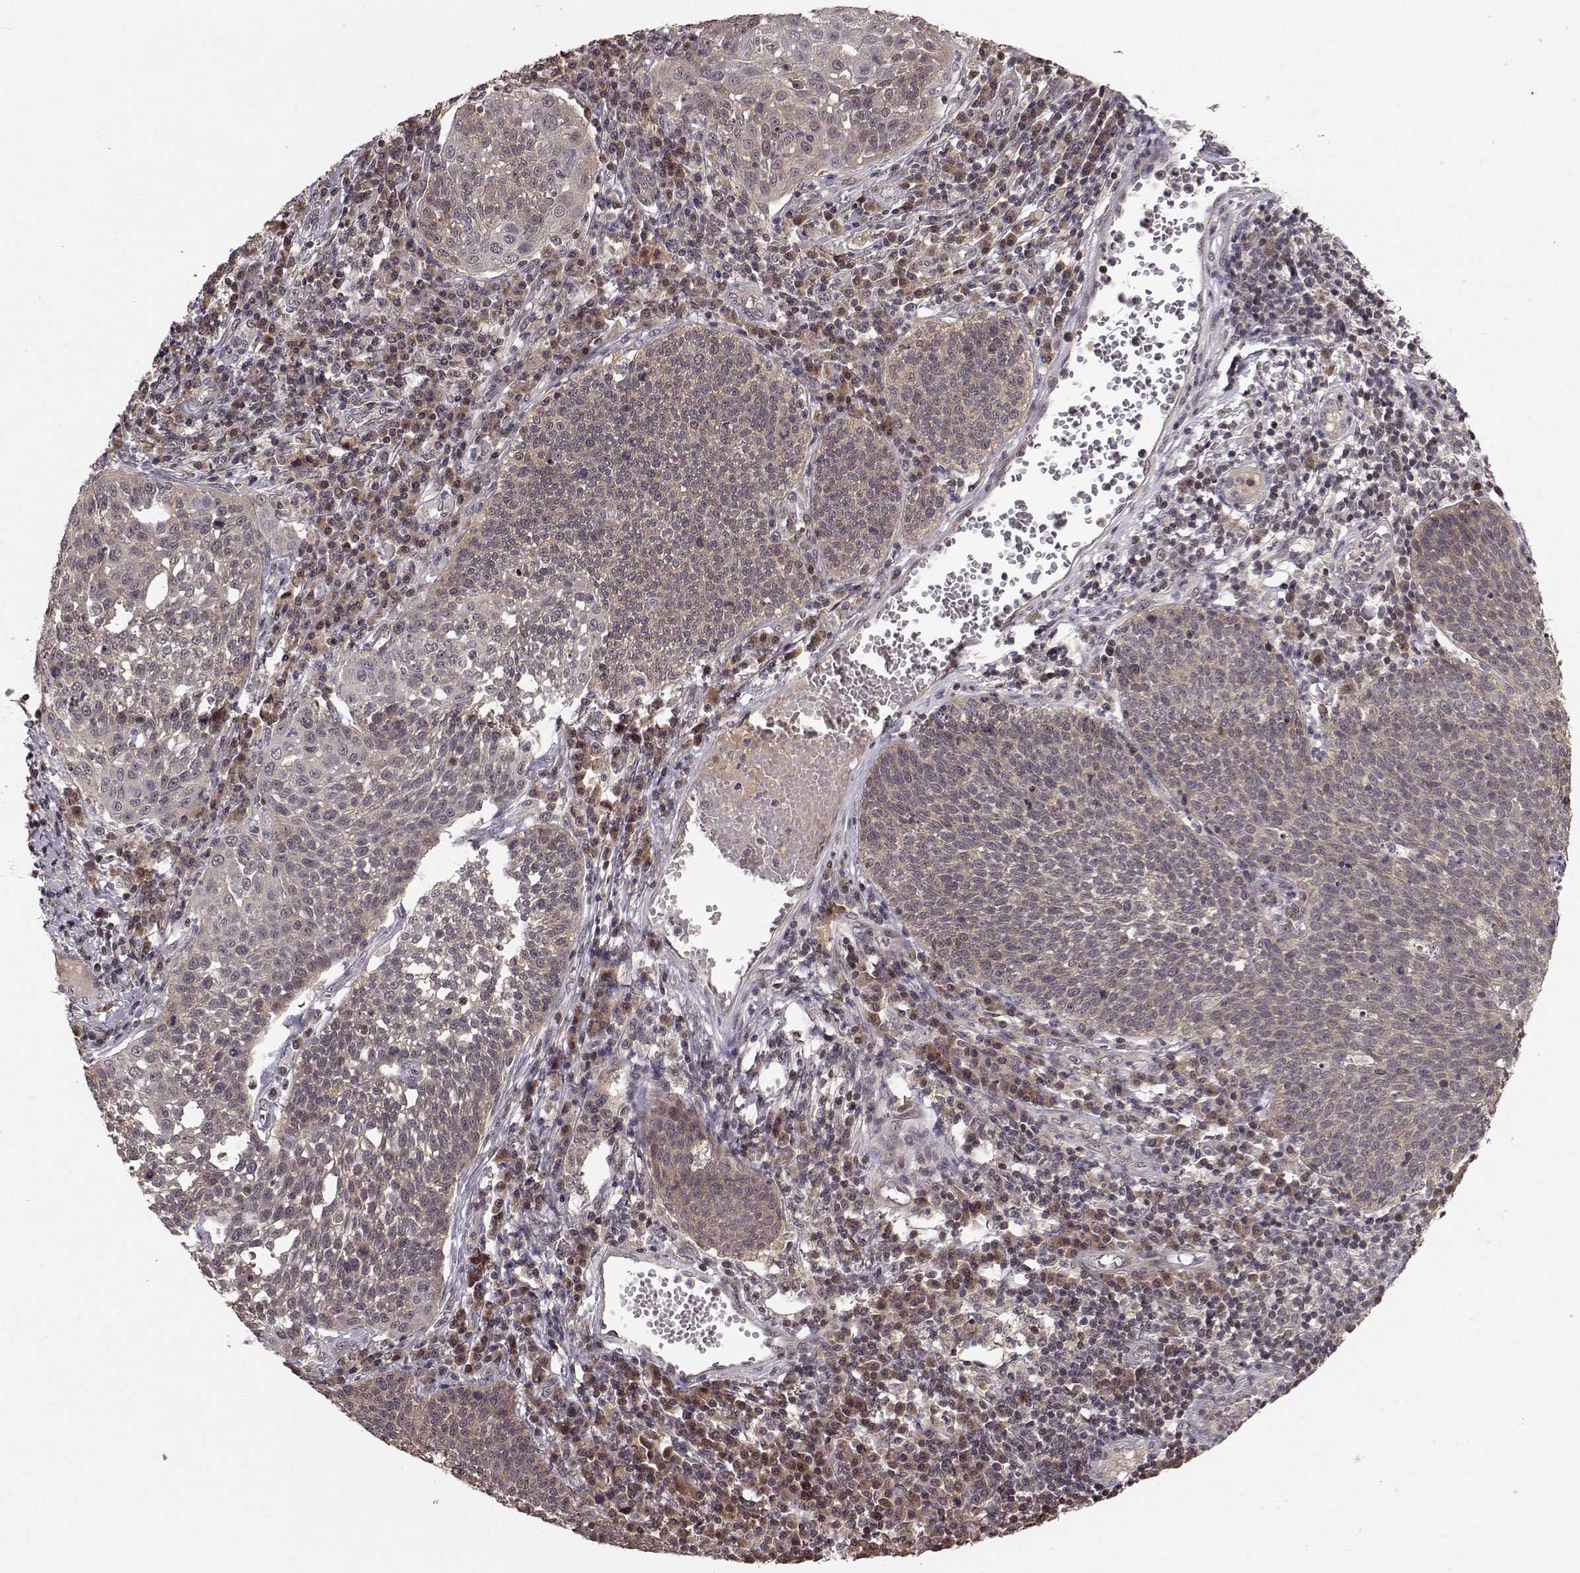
{"staining": {"intensity": "weak", "quantity": "25%-75%", "location": "cytoplasmic/membranous"}, "tissue": "cervical cancer", "cell_type": "Tumor cells", "image_type": "cancer", "snomed": [{"axis": "morphology", "description": "Squamous cell carcinoma, NOS"}, {"axis": "topography", "description": "Cervix"}], "caption": "There is low levels of weak cytoplasmic/membranous staining in tumor cells of cervical cancer, as demonstrated by immunohistochemical staining (brown color).", "gene": "PLEKHG3", "patient": {"sex": "female", "age": 34}}